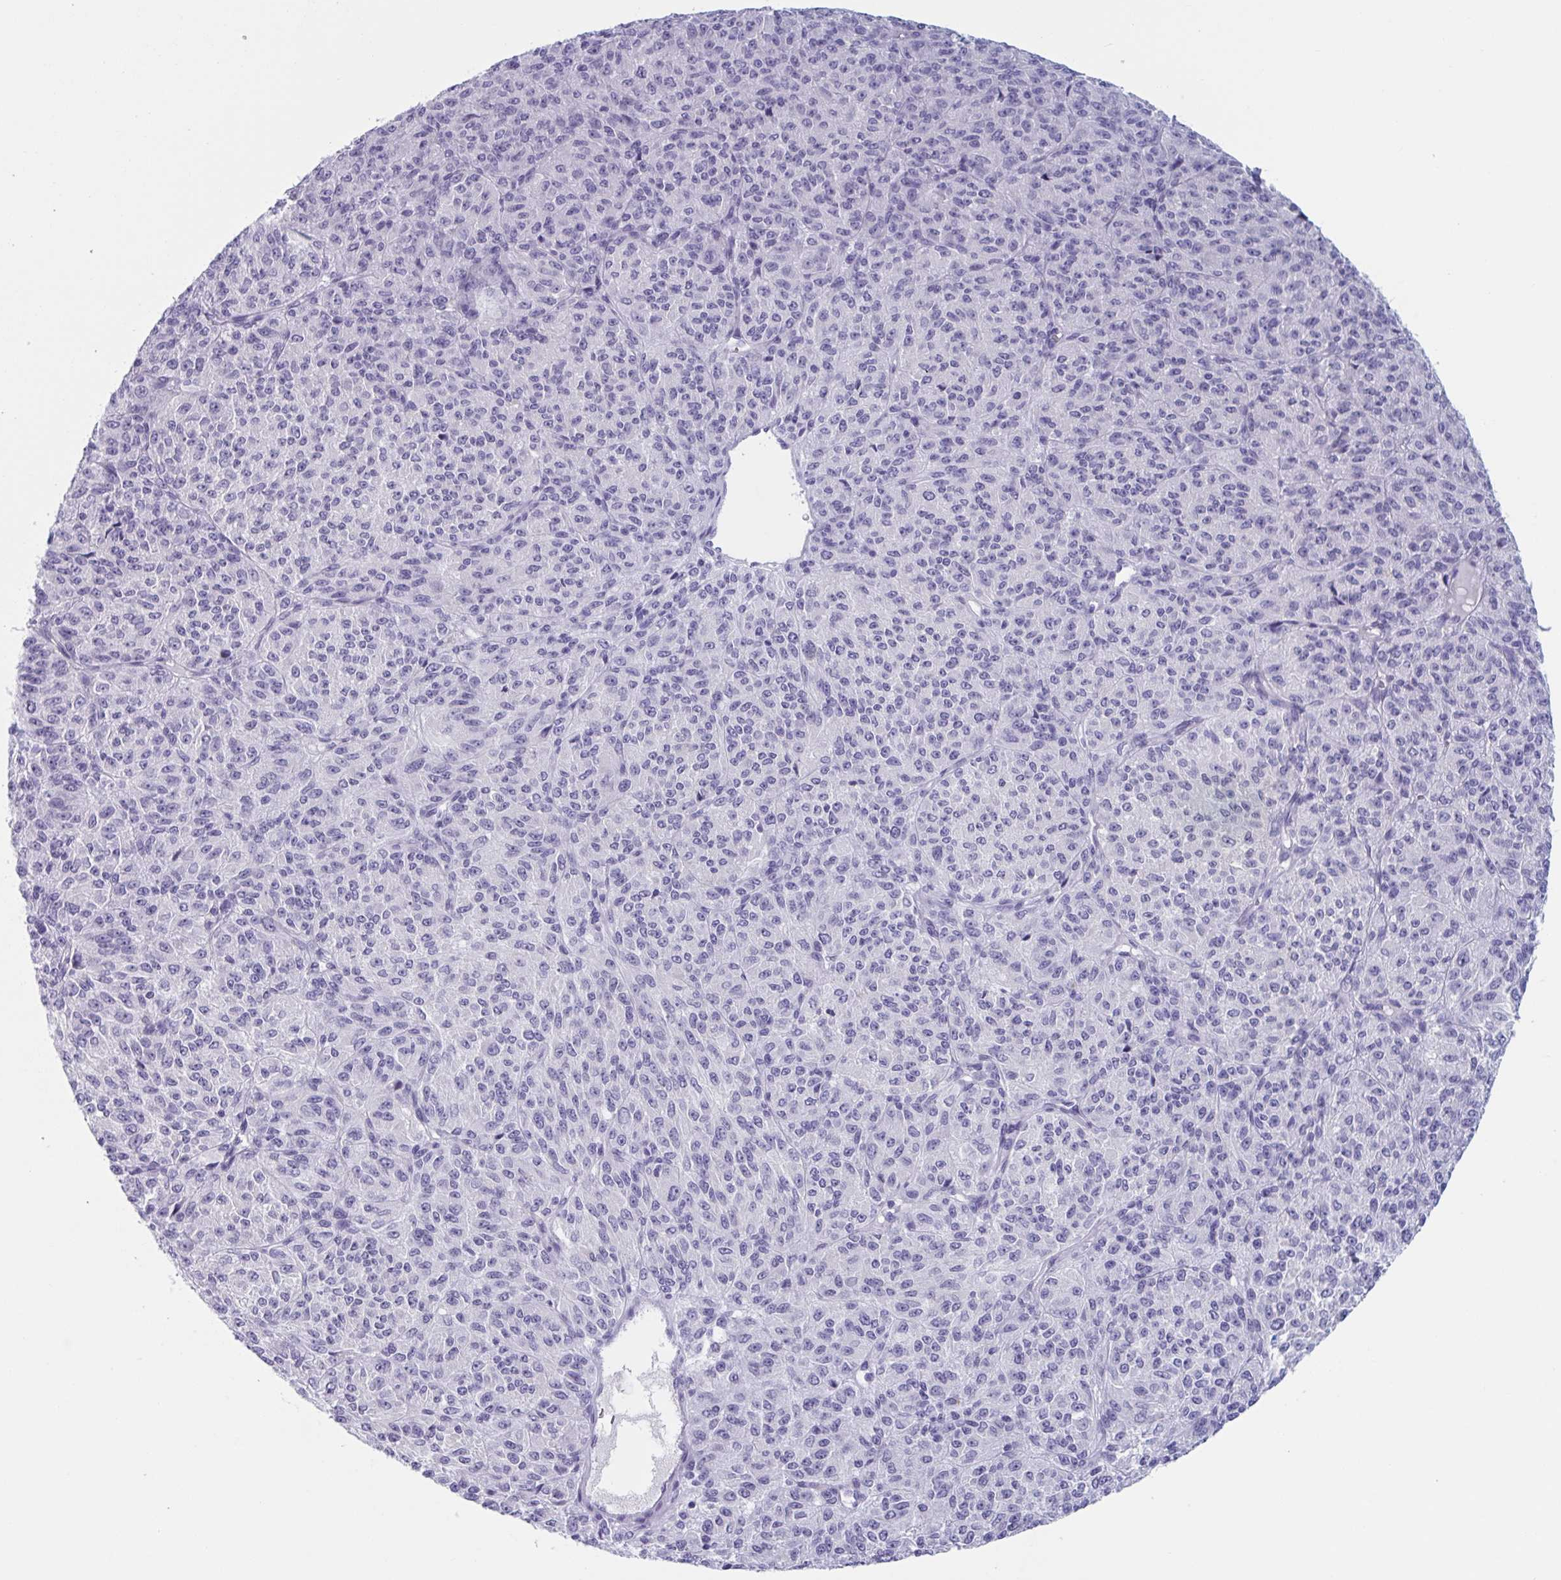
{"staining": {"intensity": "negative", "quantity": "none", "location": "none"}, "tissue": "melanoma", "cell_type": "Tumor cells", "image_type": "cancer", "snomed": [{"axis": "morphology", "description": "Malignant melanoma, Metastatic site"}, {"axis": "topography", "description": "Brain"}], "caption": "Immunohistochemistry histopathology image of melanoma stained for a protein (brown), which shows no expression in tumor cells.", "gene": "HSD11B2", "patient": {"sex": "female", "age": 56}}